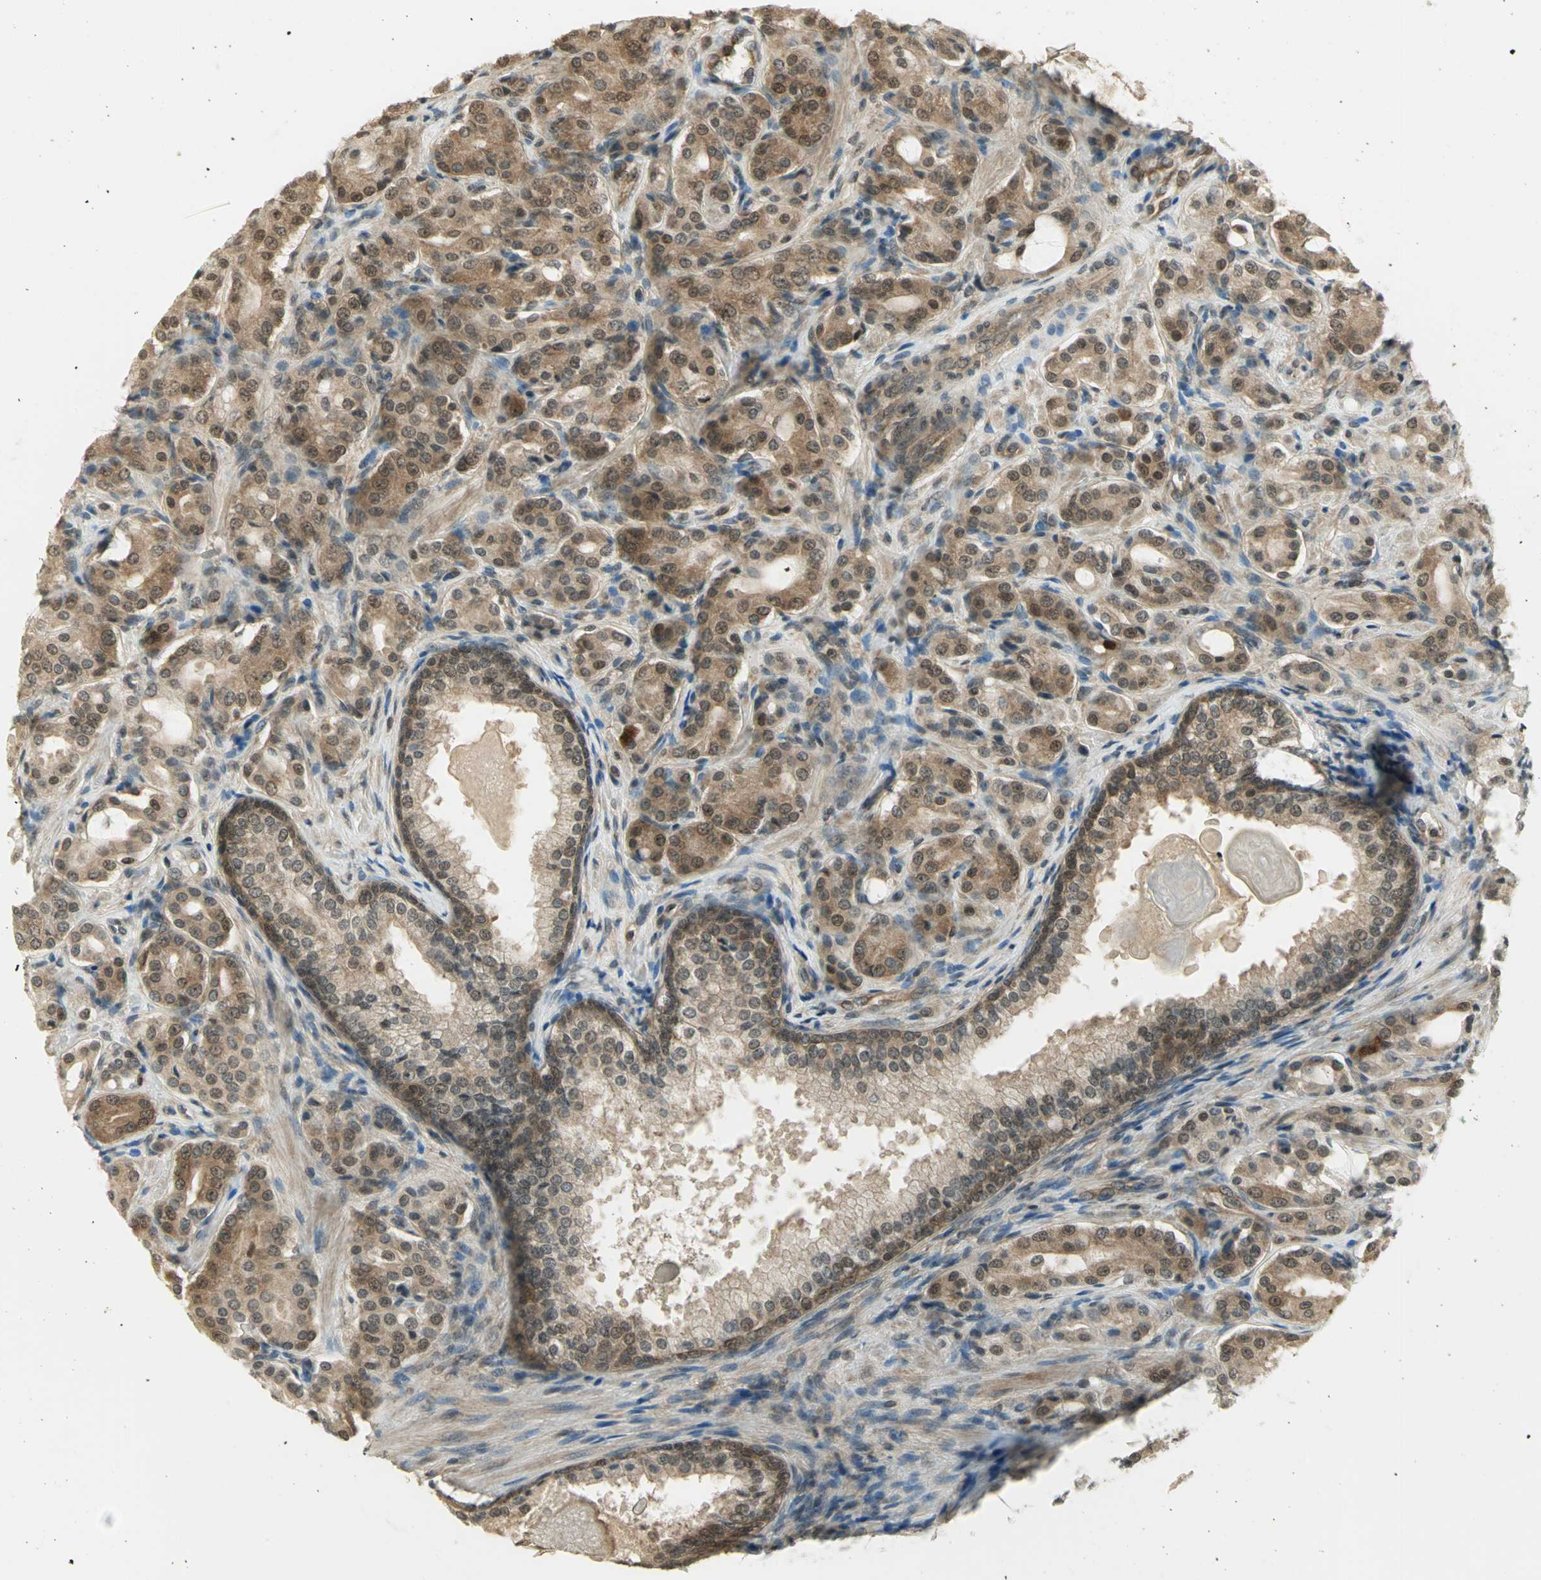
{"staining": {"intensity": "moderate", "quantity": ">75%", "location": "cytoplasmic/membranous"}, "tissue": "prostate cancer", "cell_type": "Tumor cells", "image_type": "cancer", "snomed": [{"axis": "morphology", "description": "Adenocarcinoma, High grade"}, {"axis": "topography", "description": "Prostate"}], "caption": "Protein expression by immunohistochemistry shows moderate cytoplasmic/membranous staining in approximately >75% of tumor cells in prostate adenocarcinoma (high-grade). The staining is performed using DAB (3,3'-diaminobenzidine) brown chromogen to label protein expression. The nuclei are counter-stained blue using hematoxylin.", "gene": "CDC34", "patient": {"sex": "male", "age": 72}}